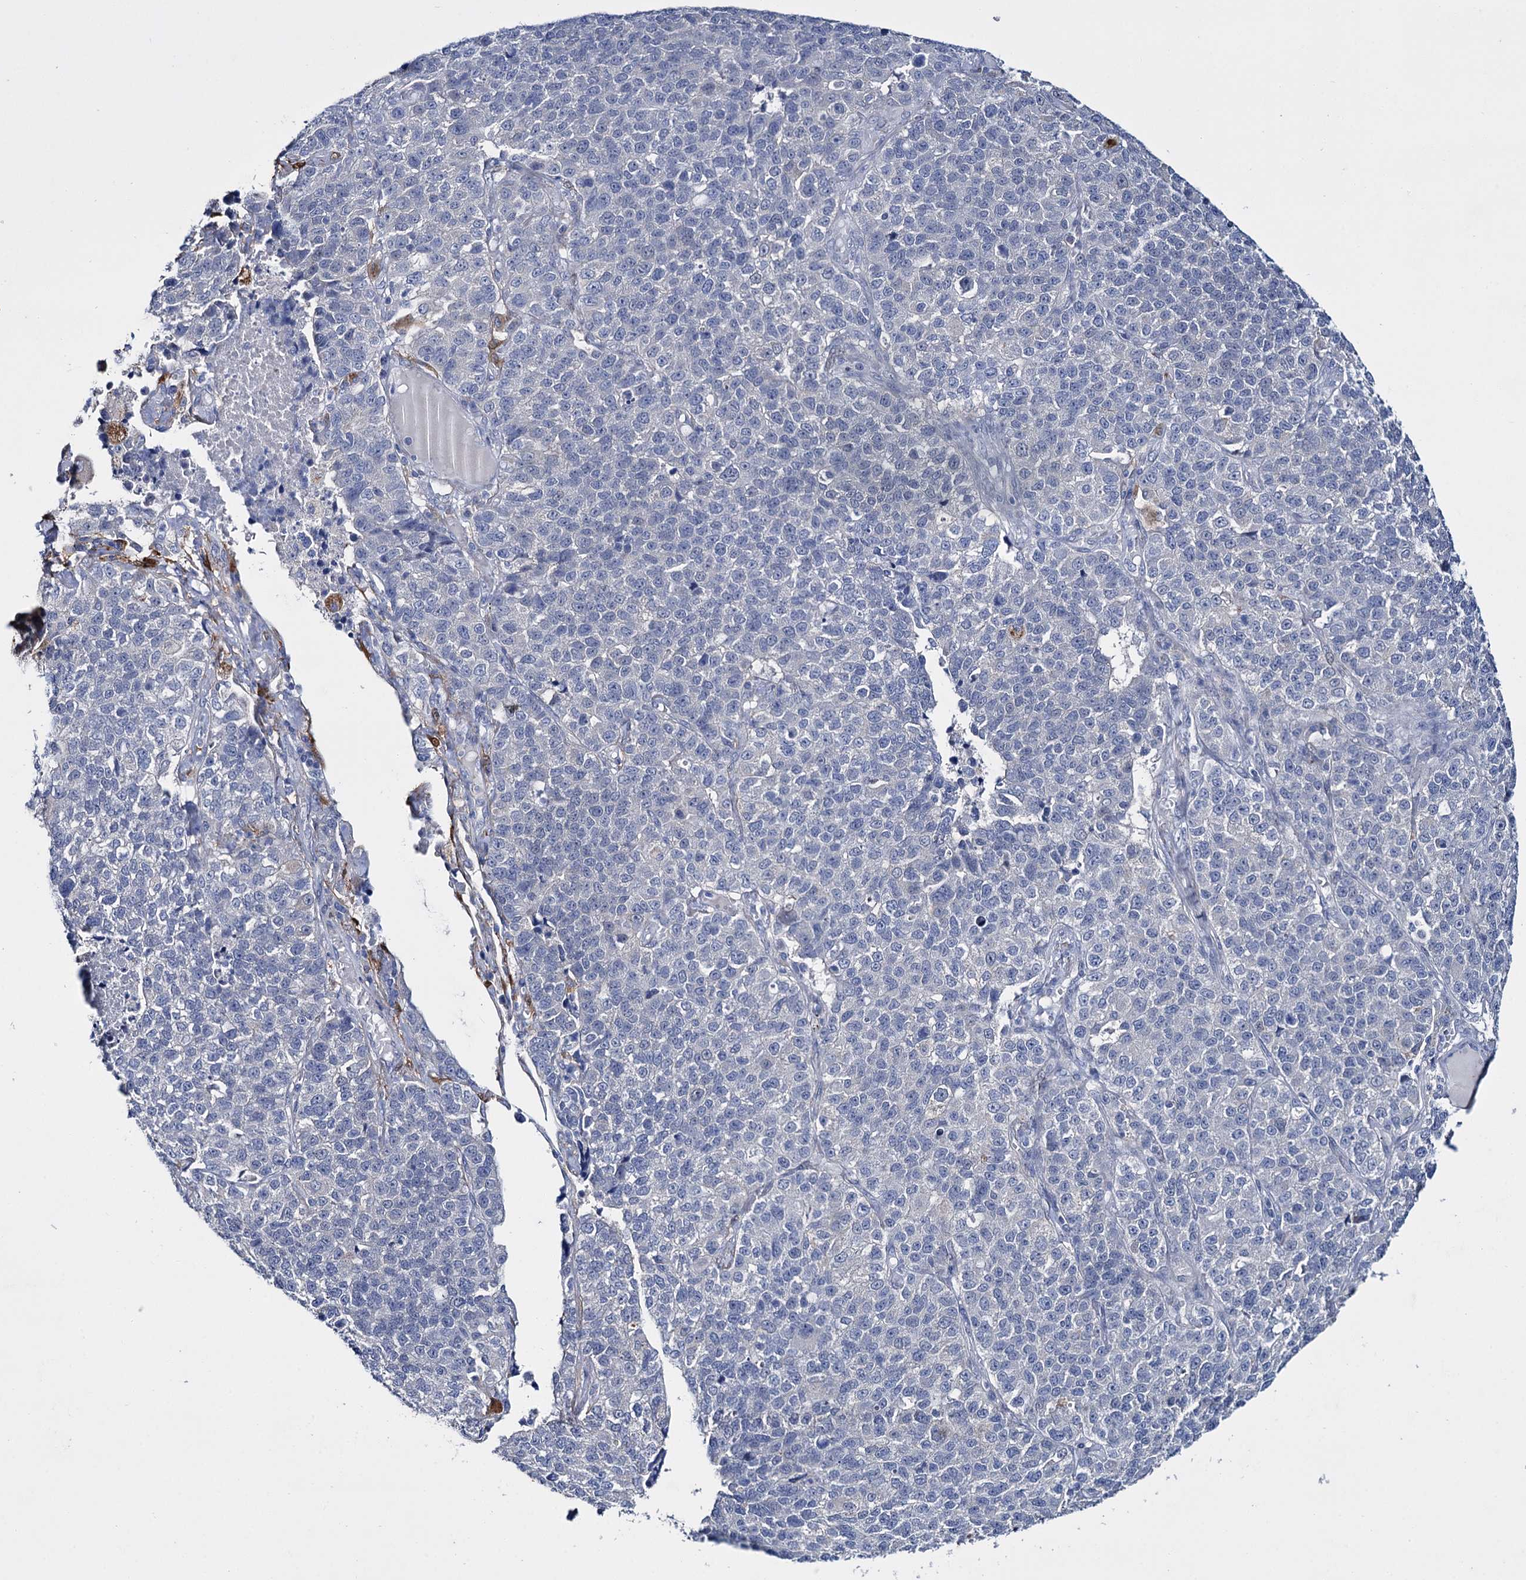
{"staining": {"intensity": "negative", "quantity": "none", "location": "none"}, "tissue": "lung cancer", "cell_type": "Tumor cells", "image_type": "cancer", "snomed": [{"axis": "morphology", "description": "Adenocarcinoma, NOS"}, {"axis": "topography", "description": "Lung"}], "caption": "There is no significant expression in tumor cells of adenocarcinoma (lung).", "gene": "LYZL4", "patient": {"sex": "male", "age": 49}}